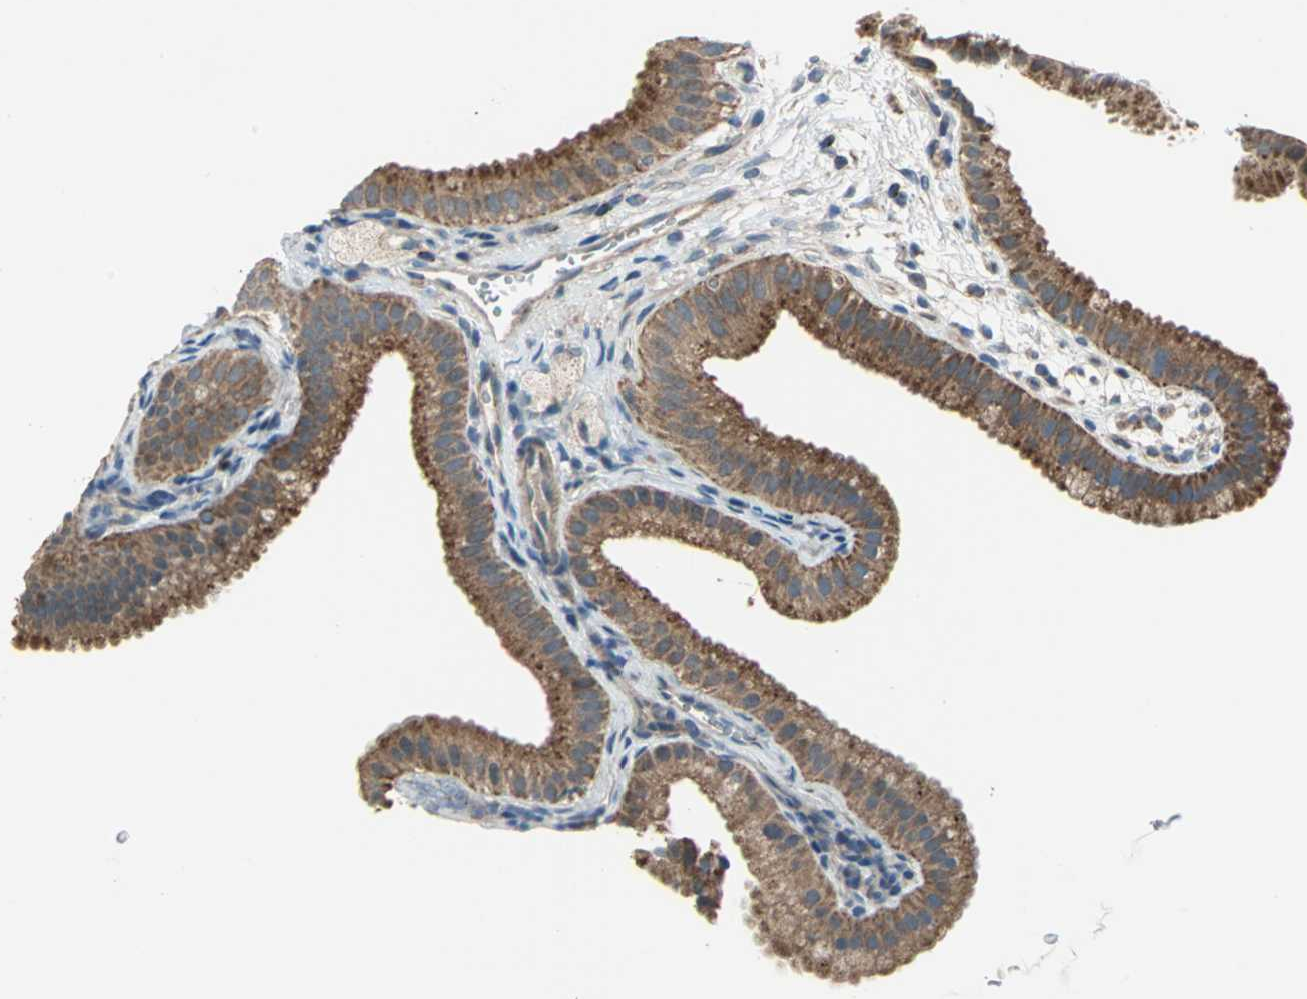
{"staining": {"intensity": "strong", "quantity": ">75%", "location": "cytoplasmic/membranous"}, "tissue": "gallbladder", "cell_type": "Glandular cells", "image_type": "normal", "snomed": [{"axis": "morphology", "description": "Normal tissue, NOS"}, {"axis": "topography", "description": "Gallbladder"}], "caption": "This image exhibits benign gallbladder stained with immunohistochemistry (IHC) to label a protein in brown. The cytoplasmic/membranous of glandular cells show strong positivity for the protein. Nuclei are counter-stained blue.", "gene": "TRAK1", "patient": {"sex": "female", "age": 64}}